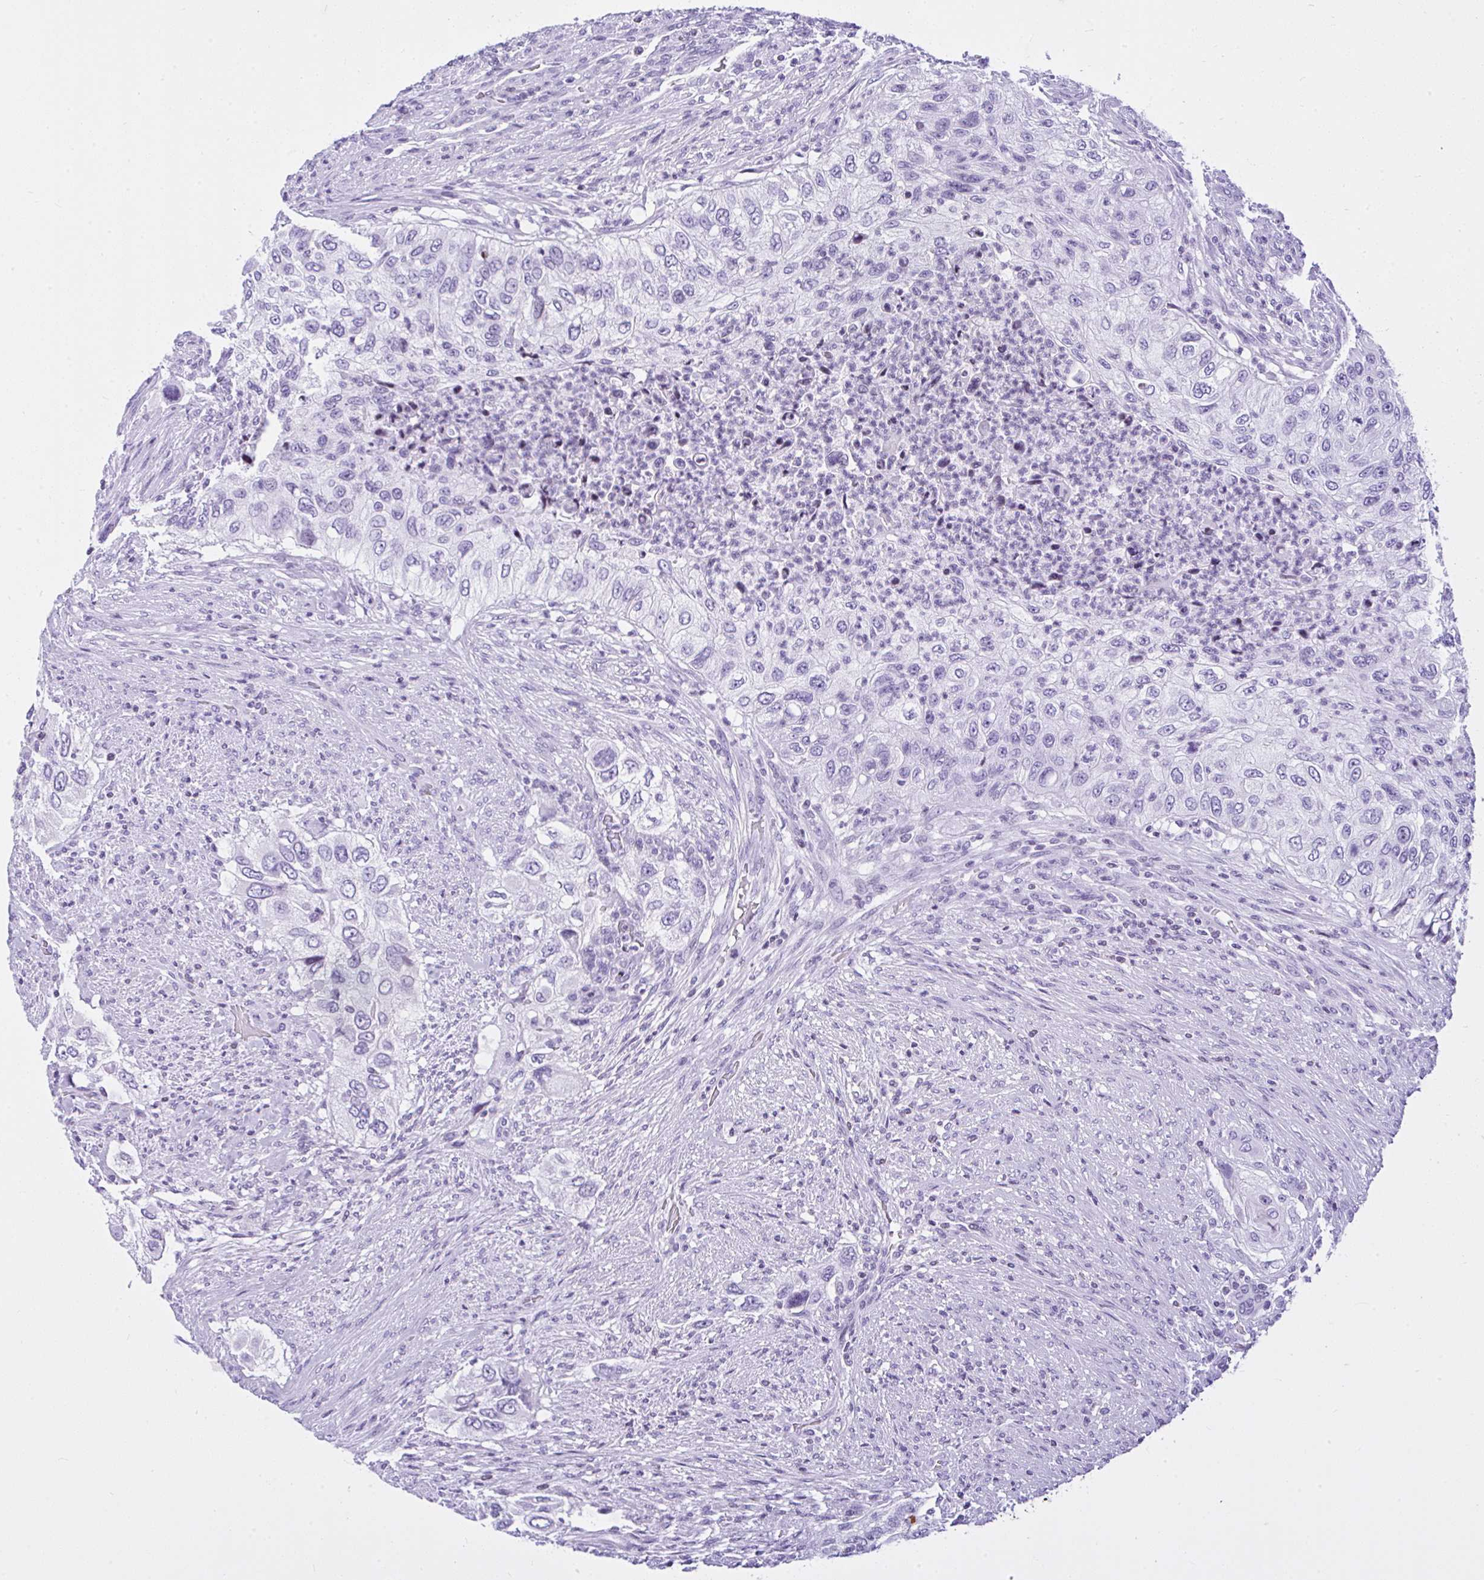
{"staining": {"intensity": "negative", "quantity": "none", "location": "none"}, "tissue": "urothelial cancer", "cell_type": "Tumor cells", "image_type": "cancer", "snomed": [{"axis": "morphology", "description": "Urothelial carcinoma, High grade"}, {"axis": "topography", "description": "Urinary bladder"}], "caption": "High power microscopy micrograph of an IHC micrograph of urothelial cancer, revealing no significant expression in tumor cells.", "gene": "KRT27", "patient": {"sex": "female", "age": 60}}